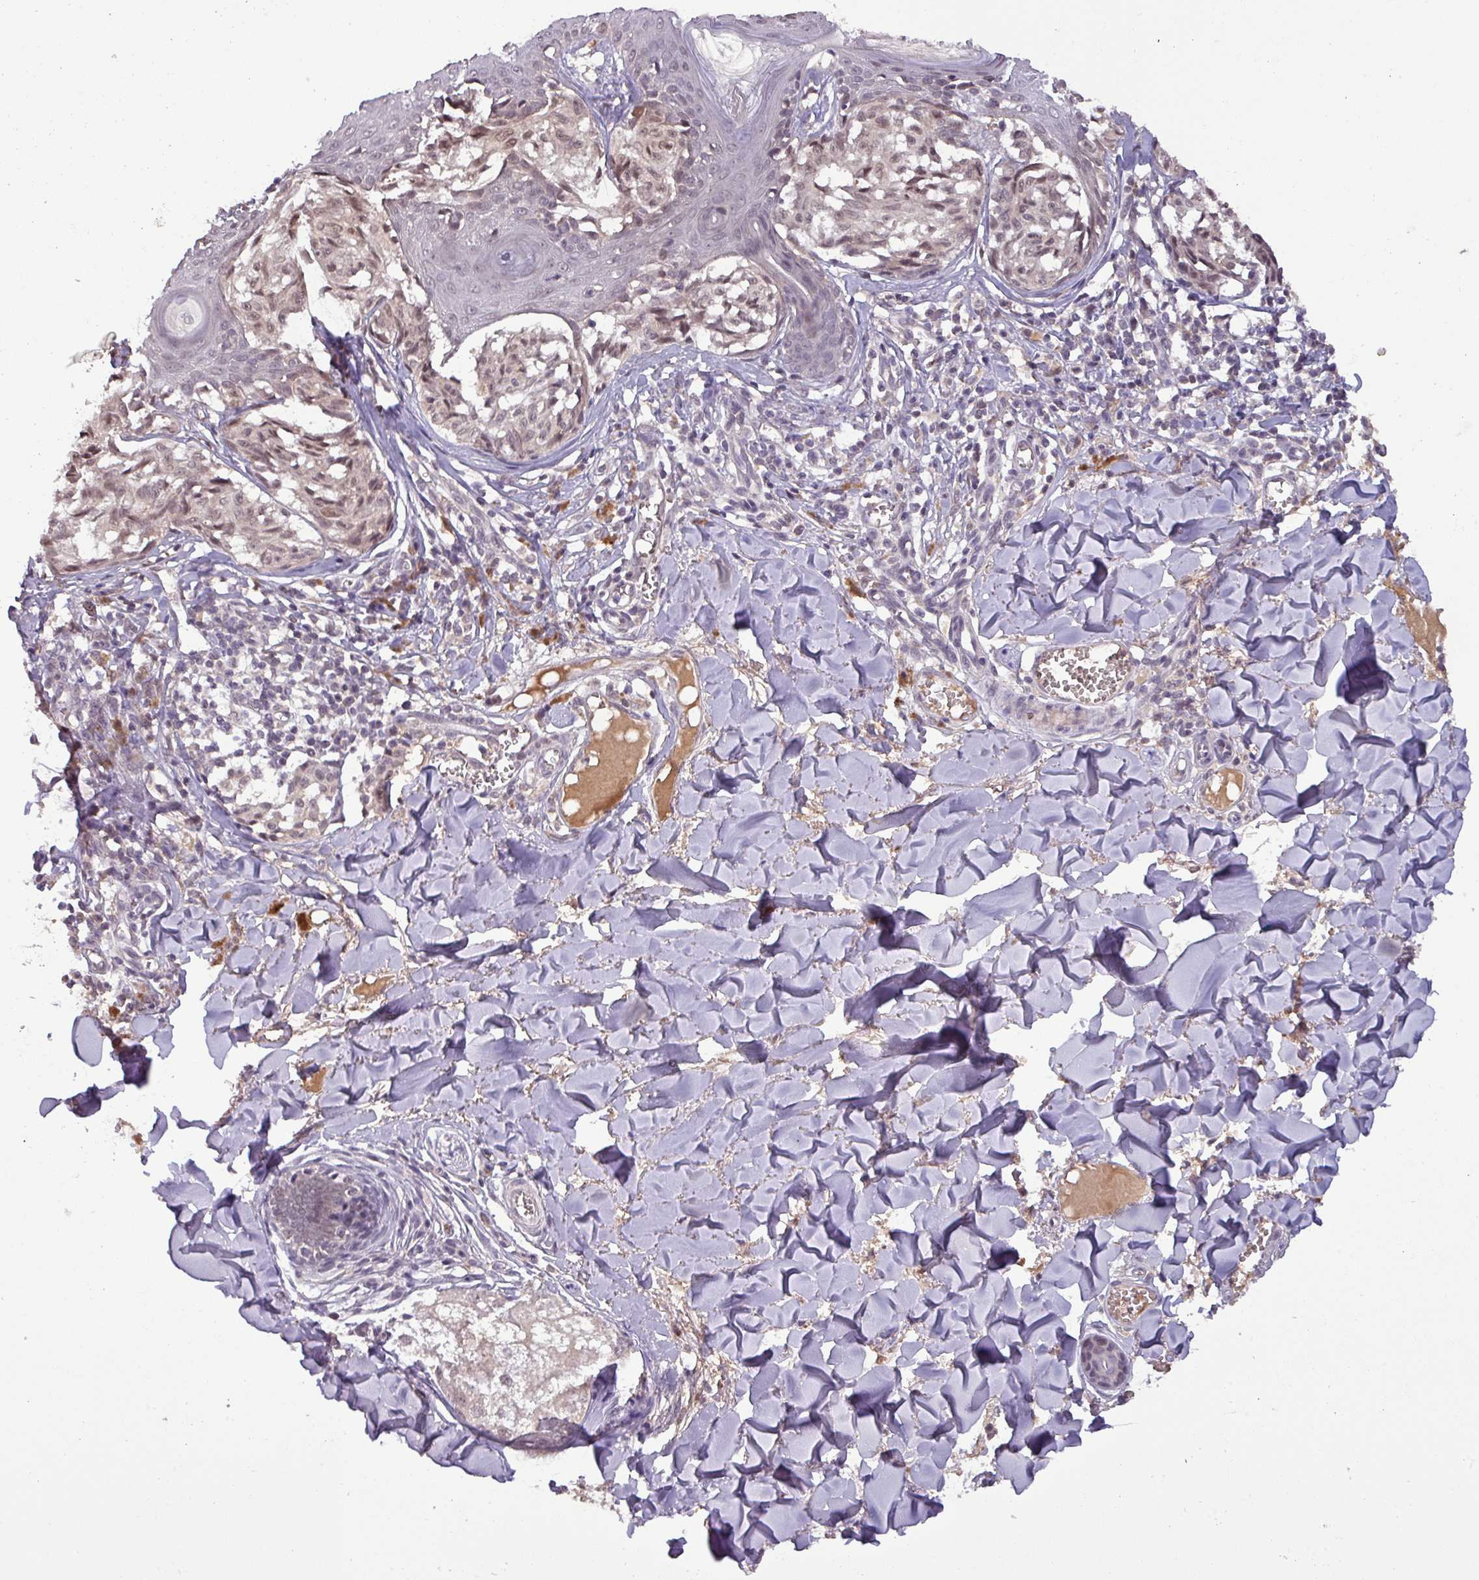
{"staining": {"intensity": "moderate", "quantity": "<25%", "location": "nuclear"}, "tissue": "melanoma", "cell_type": "Tumor cells", "image_type": "cancer", "snomed": [{"axis": "morphology", "description": "Malignant melanoma, NOS"}, {"axis": "topography", "description": "Skin"}], "caption": "The immunohistochemical stain highlights moderate nuclear positivity in tumor cells of malignant melanoma tissue.", "gene": "NOB1", "patient": {"sex": "female", "age": 43}}